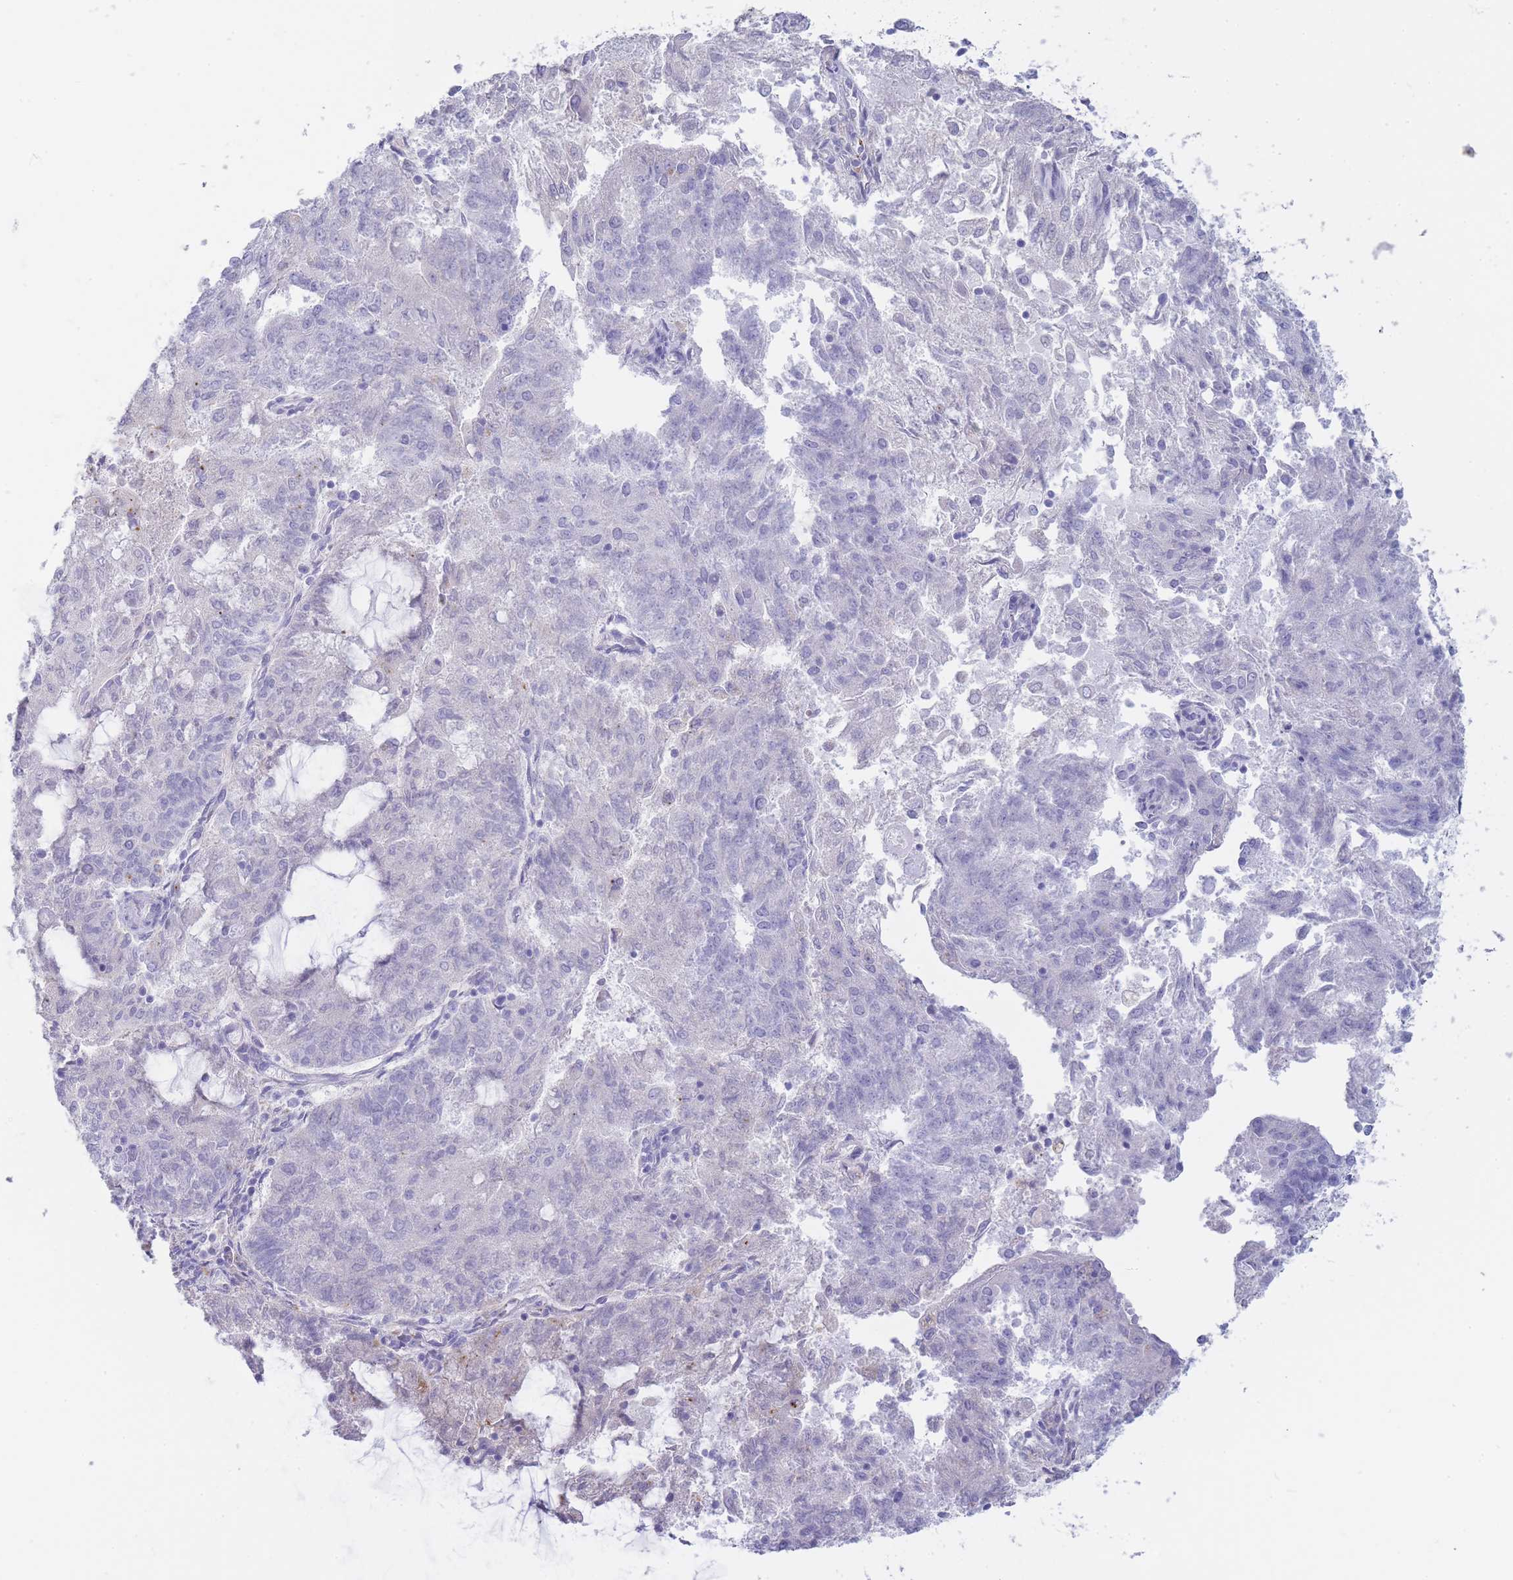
{"staining": {"intensity": "negative", "quantity": "none", "location": "none"}, "tissue": "endometrial cancer", "cell_type": "Tumor cells", "image_type": "cancer", "snomed": [{"axis": "morphology", "description": "Adenocarcinoma, NOS"}, {"axis": "topography", "description": "Endometrium"}], "caption": "High power microscopy histopathology image of an immunohistochemistry (IHC) histopathology image of adenocarcinoma (endometrial), revealing no significant expression in tumor cells. Brightfield microscopy of immunohistochemistry (IHC) stained with DAB (brown) and hematoxylin (blue), captured at high magnification.", "gene": "GAA", "patient": {"sex": "female", "age": 82}}